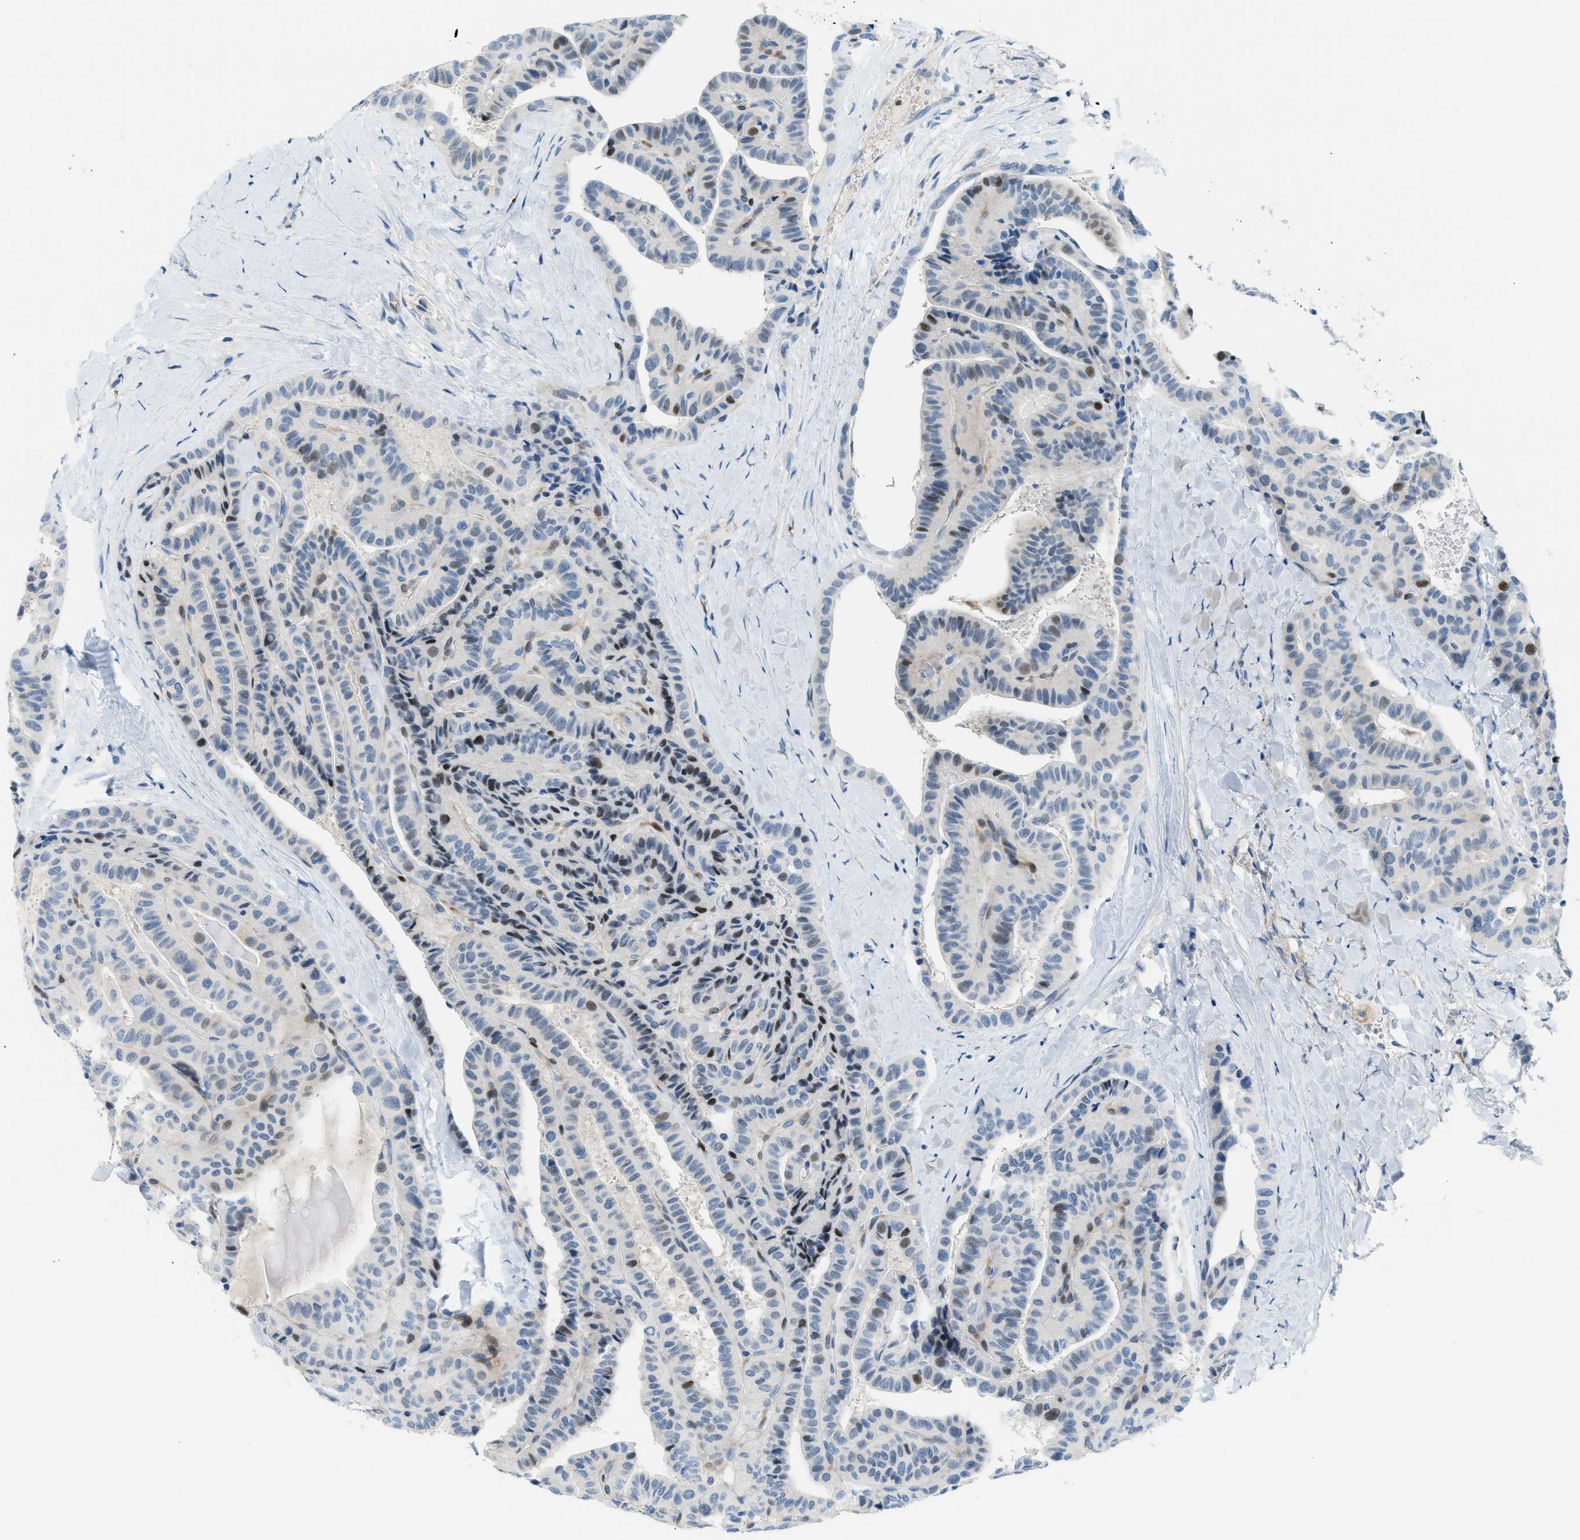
{"staining": {"intensity": "weak", "quantity": "<25%", "location": "nuclear"}, "tissue": "thyroid cancer", "cell_type": "Tumor cells", "image_type": "cancer", "snomed": [{"axis": "morphology", "description": "Papillary adenocarcinoma, NOS"}, {"axis": "topography", "description": "Thyroid gland"}], "caption": "Tumor cells are negative for protein expression in human papillary adenocarcinoma (thyroid).", "gene": "CYP4X1", "patient": {"sex": "male", "age": 77}}